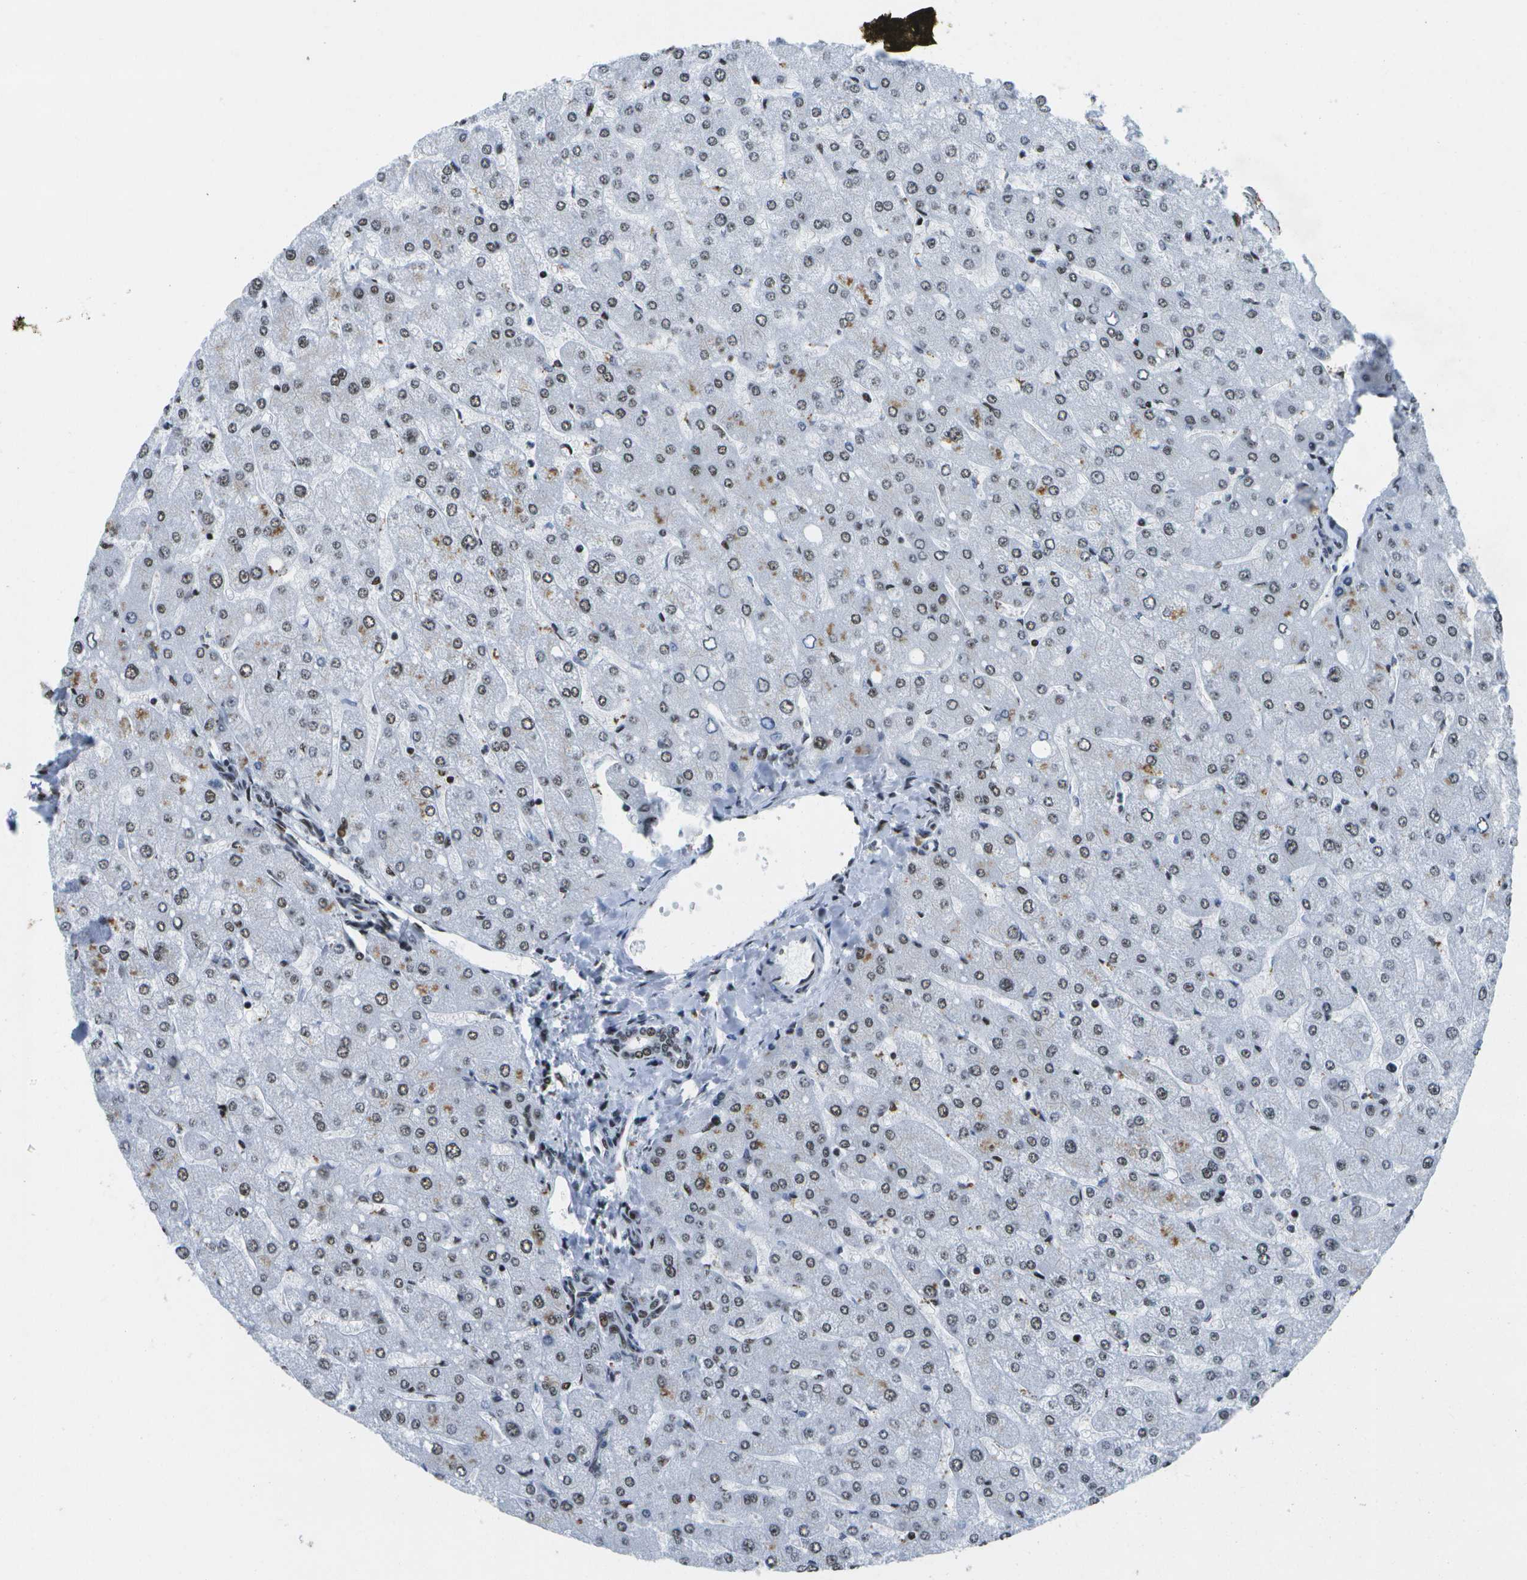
{"staining": {"intensity": "strong", "quantity": ">75%", "location": "nuclear"}, "tissue": "liver", "cell_type": "Cholangiocytes", "image_type": "normal", "snomed": [{"axis": "morphology", "description": "Normal tissue, NOS"}, {"axis": "topography", "description": "Liver"}], "caption": "This image demonstrates immunohistochemistry staining of benign liver, with high strong nuclear expression in about >75% of cholangiocytes.", "gene": "NSRP1", "patient": {"sex": "male", "age": 55}}